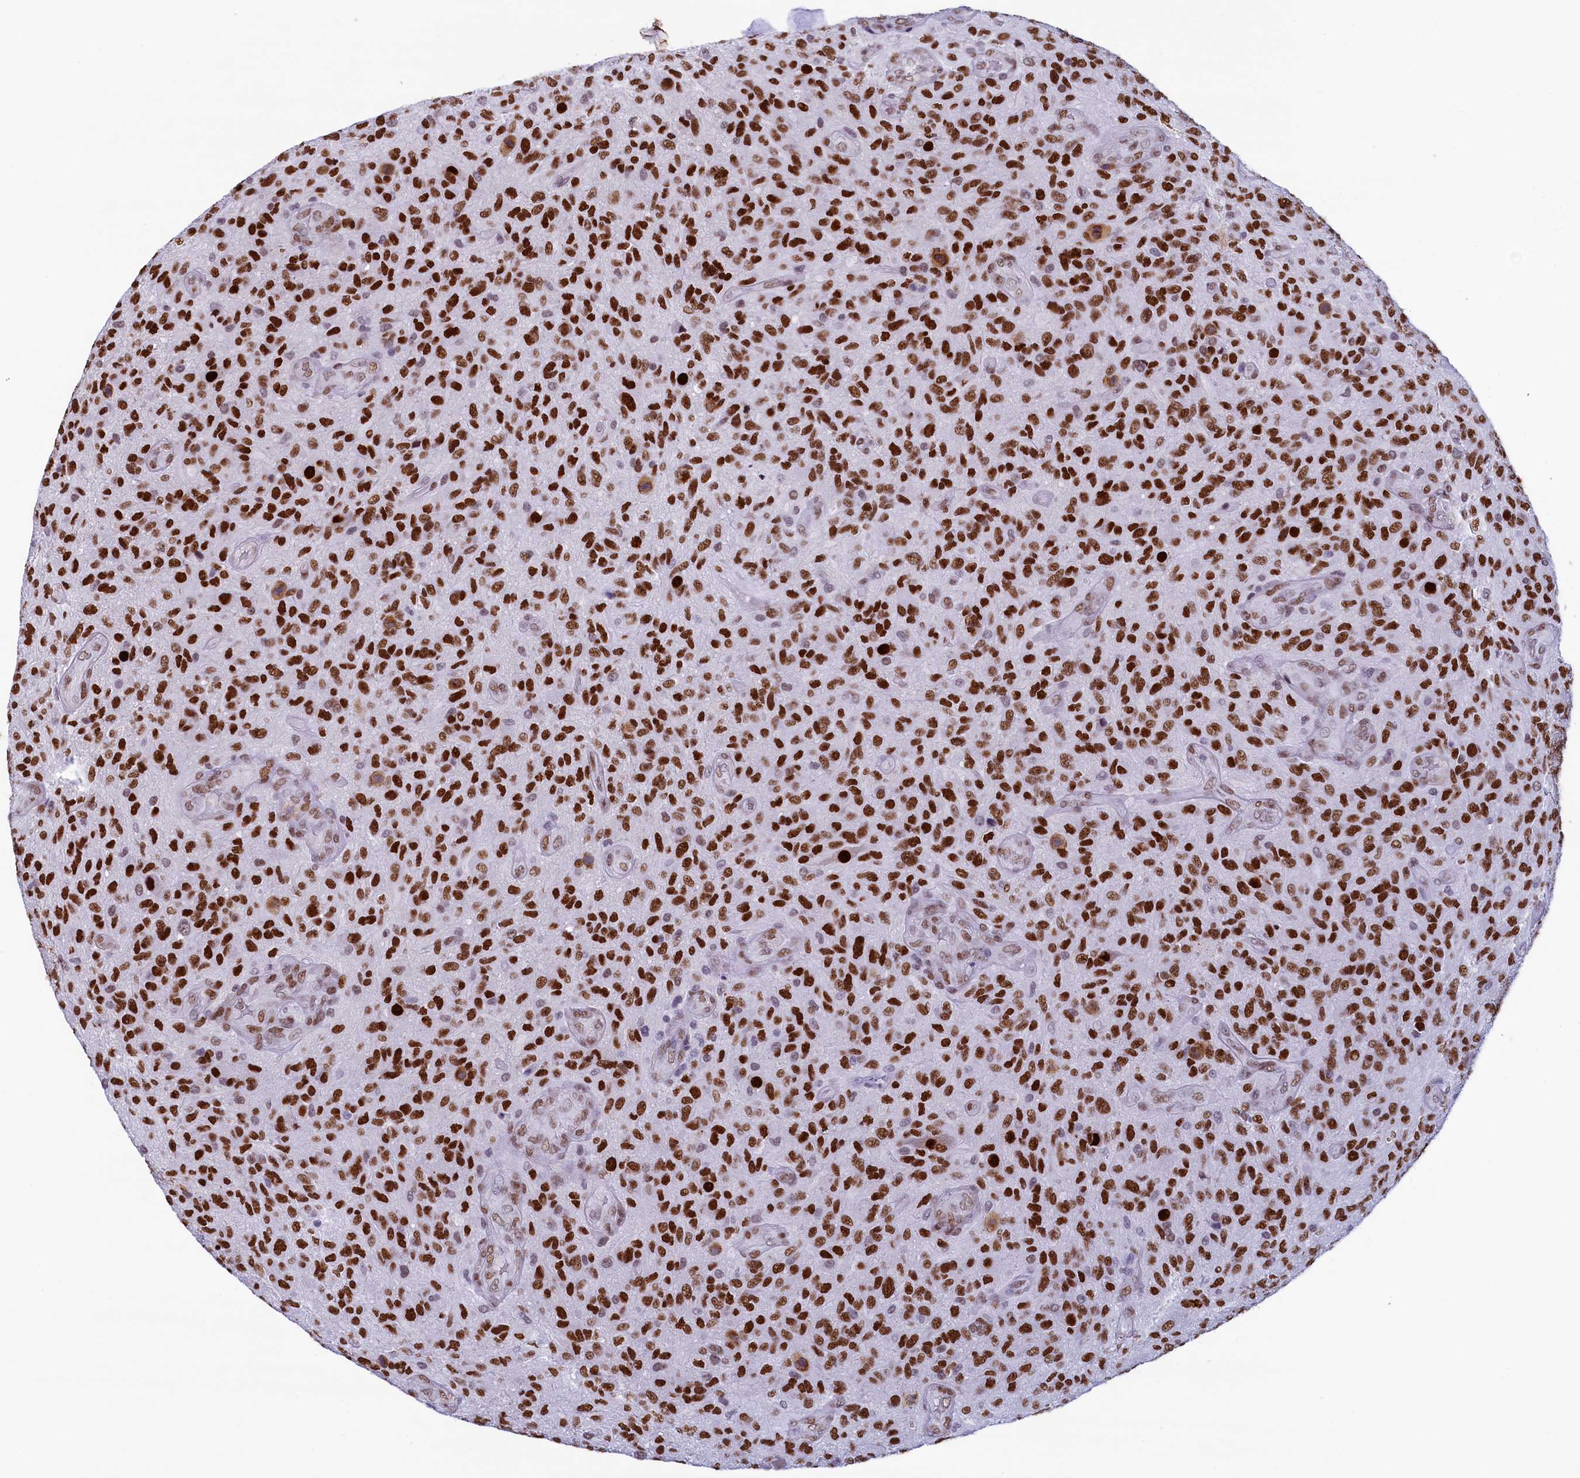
{"staining": {"intensity": "strong", "quantity": ">75%", "location": "nuclear"}, "tissue": "glioma", "cell_type": "Tumor cells", "image_type": "cancer", "snomed": [{"axis": "morphology", "description": "Glioma, malignant, High grade"}, {"axis": "topography", "description": "Brain"}], "caption": "Glioma stained with IHC exhibits strong nuclear positivity in approximately >75% of tumor cells.", "gene": "SUGP2", "patient": {"sex": "male", "age": 47}}